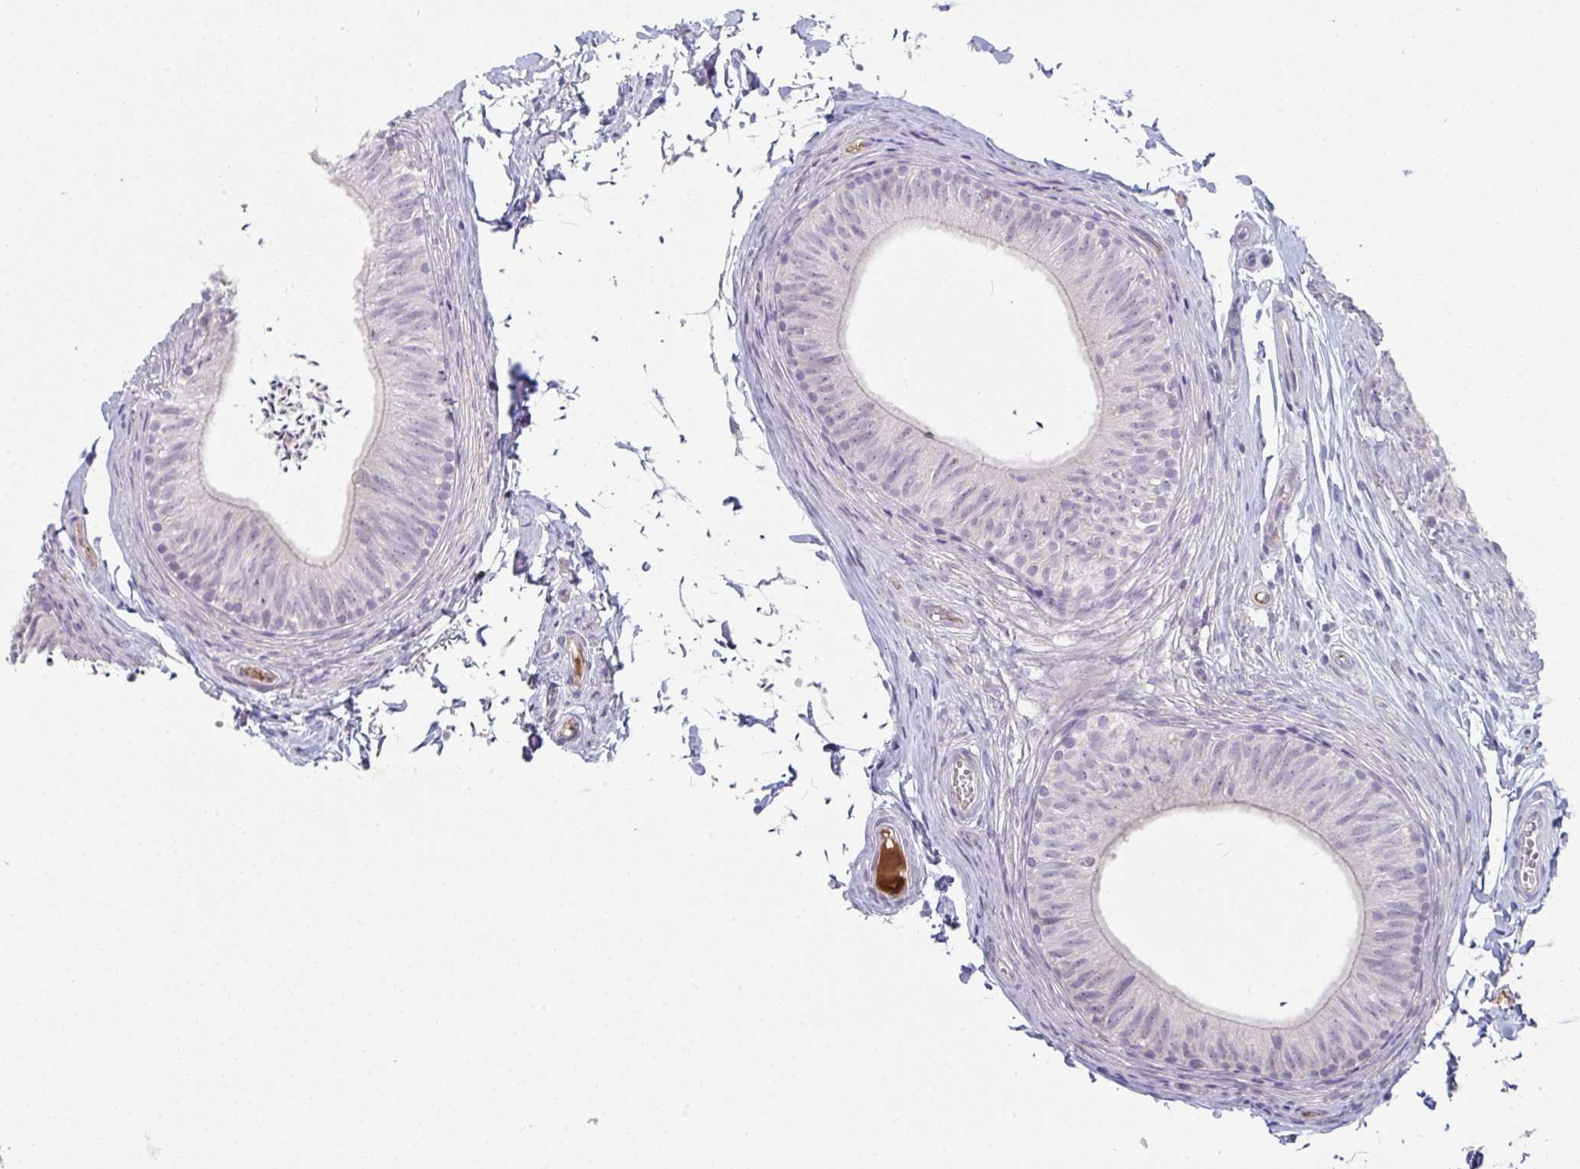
{"staining": {"intensity": "negative", "quantity": "none", "location": "none"}, "tissue": "epididymis", "cell_type": "Glandular cells", "image_type": "normal", "snomed": [{"axis": "morphology", "description": "Normal tissue, NOS"}, {"axis": "topography", "description": "Epididymis, spermatic cord, NOS"}, {"axis": "topography", "description": "Epididymis"}, {"axis": "topography", "description": "Peripheral nerve tissue"}], "caption": "An IHC photomicrograph of normal epididymis is shown. There is no staining in glandular cells of epididymis.", "gene": "HGFAC", "patient": {"sex": "male", "age": 29}}